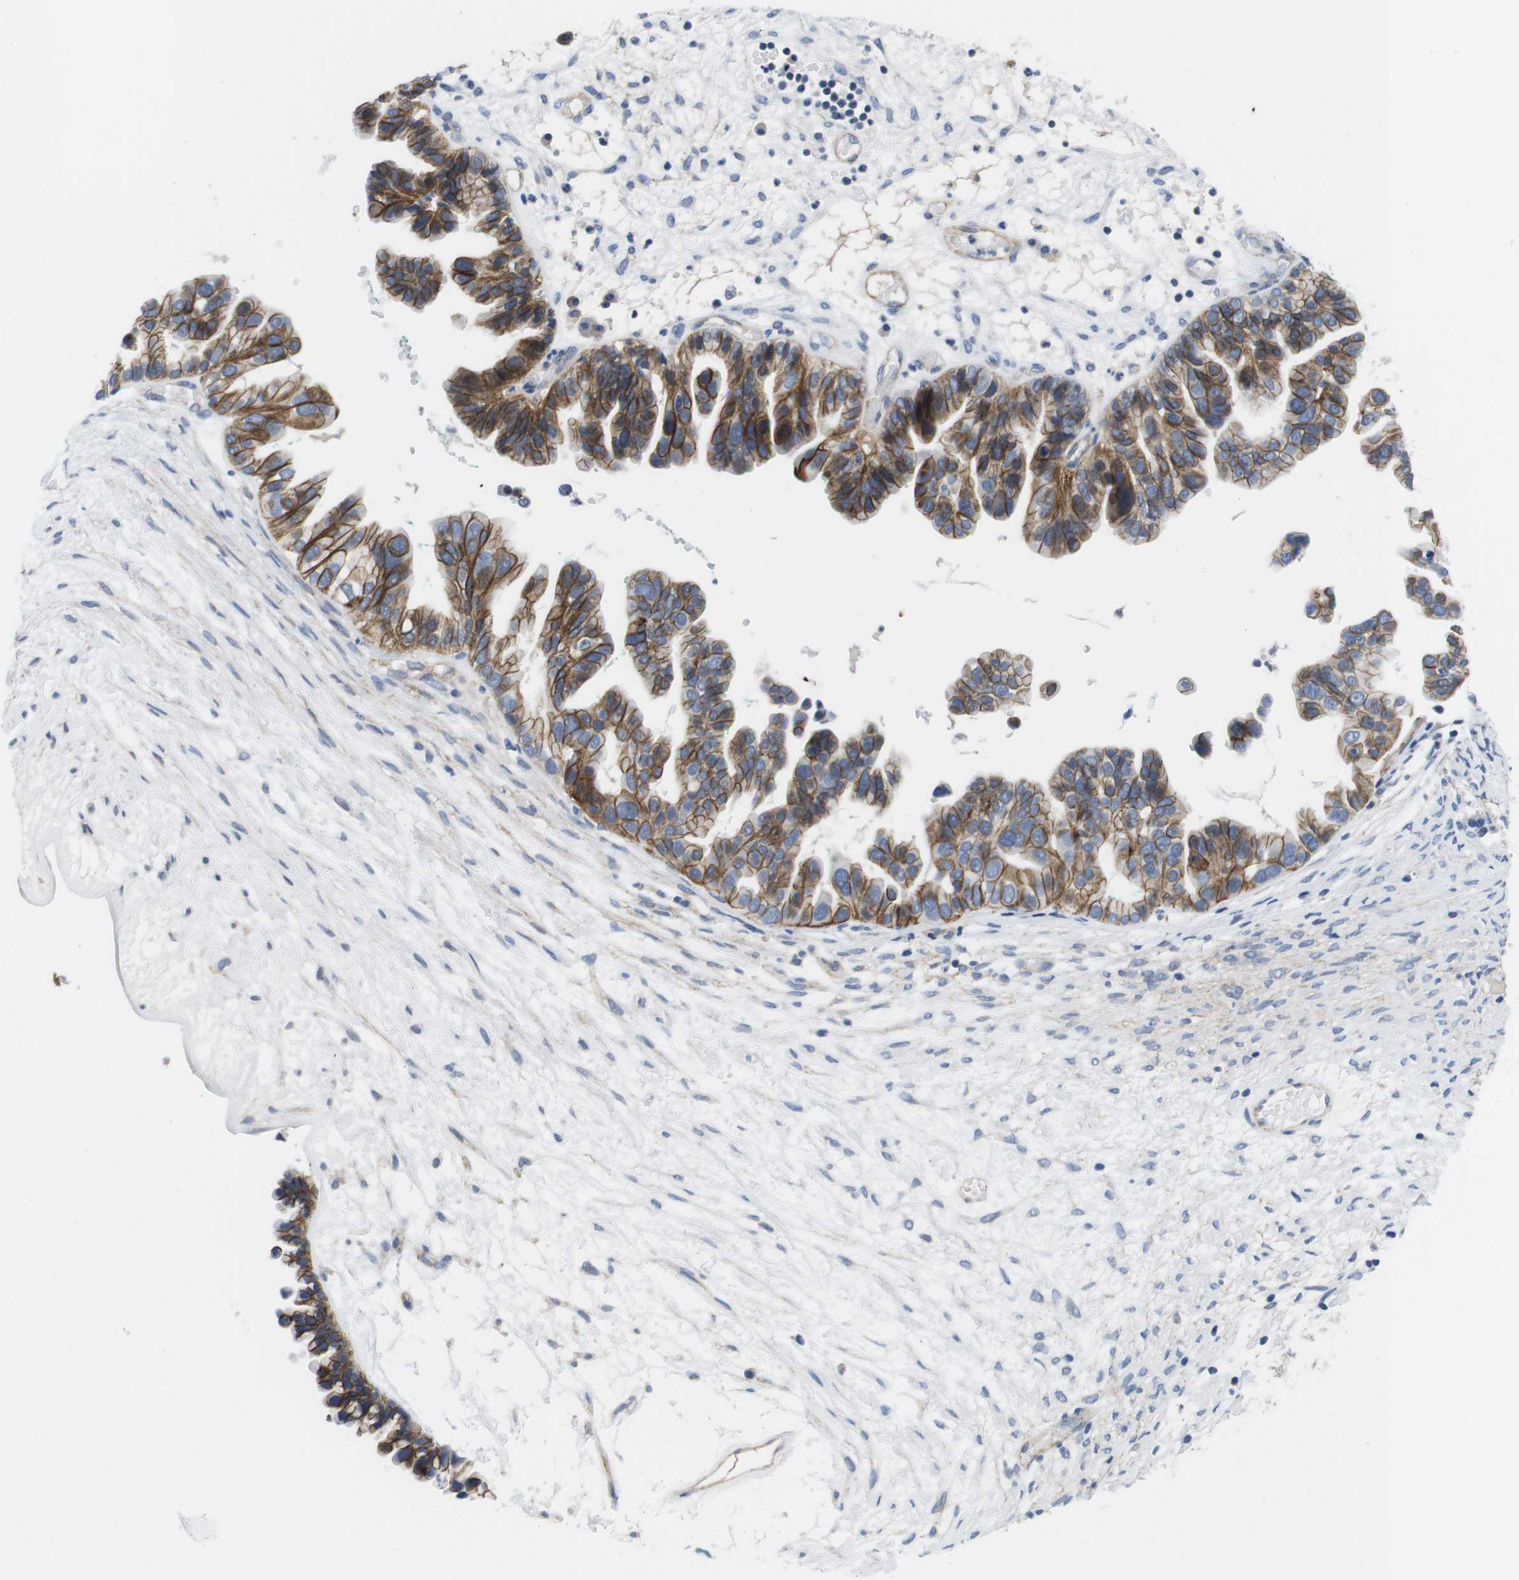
{"staining": {"intensity": "moderate", "quantity": ">75%", "location": "cytoplasmic/membranous"}, "tissue": "ovarian cancer", "cell_type": "Tumor cells", "image_type": "cancer", "snomed": [{"axis": "morphology", "description": "Cystadenocarcinoma, serous, NOS"}, {"axis": "topography", "description": "Ovary"}], "caption": "Brown immunohistochemical staining in human serous cystadenocarcinoma (ovarian) reveals moderate cytoplasmic/membranous staining in approximately >75% of tumor cells.", "gene": "SCRIB", "patient": {"sex": "female", "age": 56}}